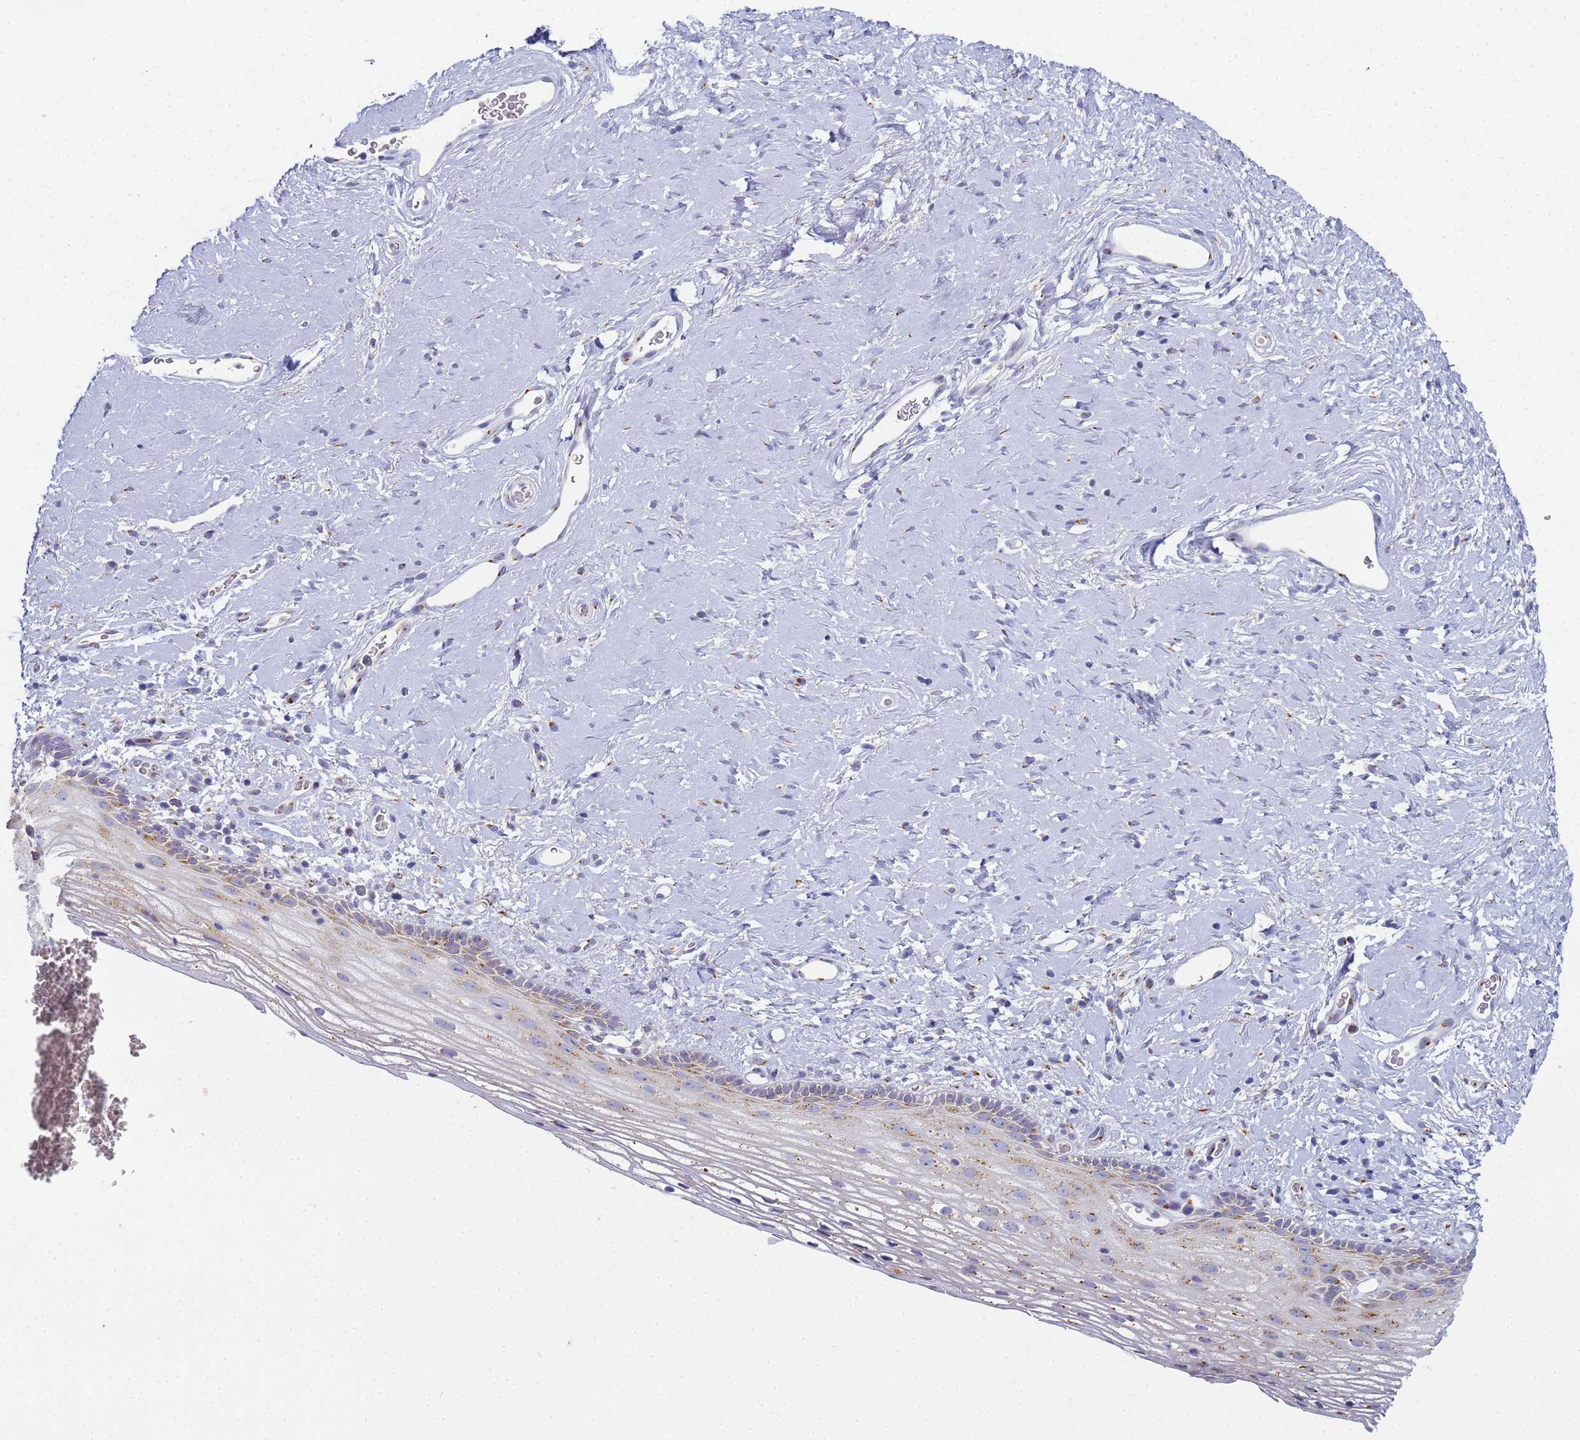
{"staining": {"intensity": "moderate", "quantity": "25%-75%", "location": "cytoplasmic/membranous"}, "tissue": "vagina", "cell_type": "Squamous epithelial cells", "image_type": "normal", "snomed": [{"axis": "morphology", "description": "Normal tissue, NOS"}, {"axis": "morphology", "description": "Adenocarcinoma, NOS"}, {"axis": "topography", "description": "Rectum"}, {"axis": "topography", "description": "Vagina"}], "caption": "Human vagina stained with a protein marker shows moderate staining in squamous epithelial cells.", "gene": "CR1", "patient": {"sex": "female", "age": 71}}